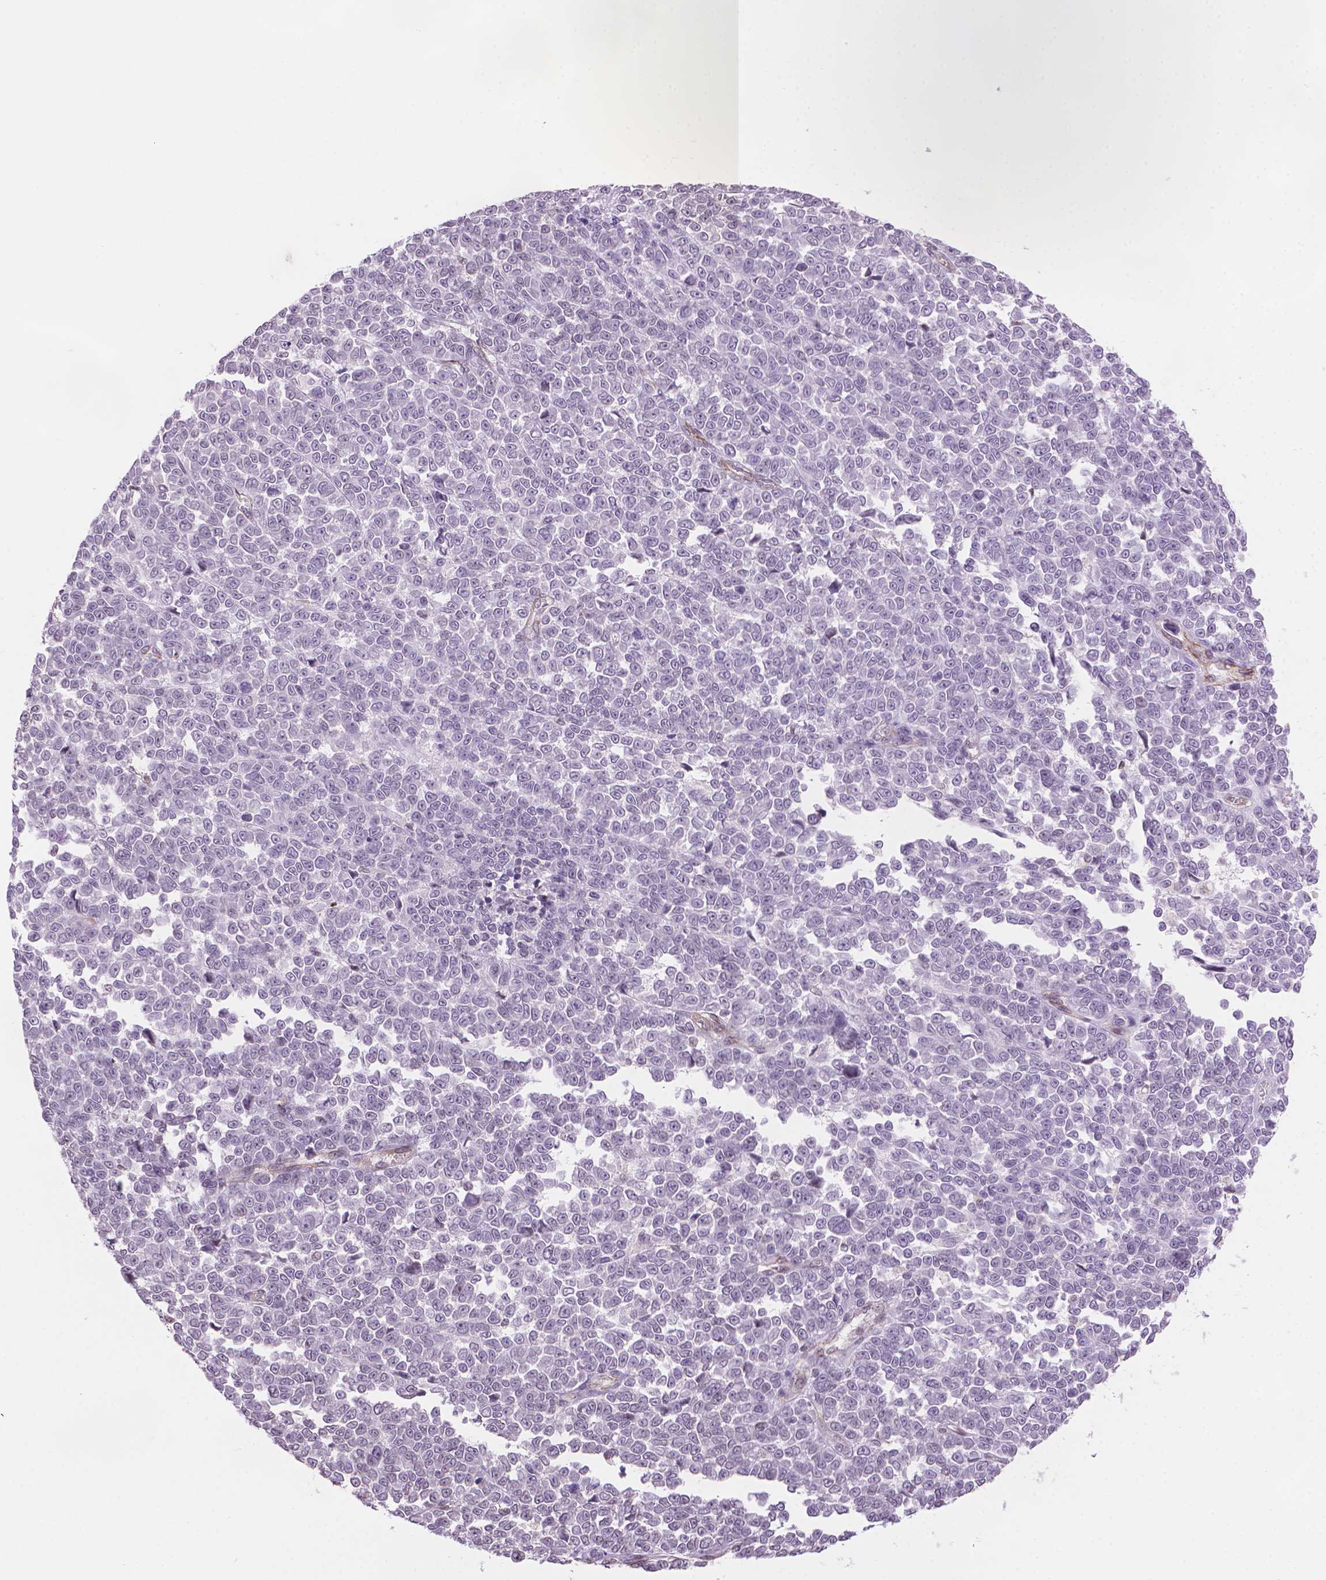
{"staining": {"intensity": "negative", "quantity": "none", "location": "none"}, "tissue": "melanoma", "cell_type": "Tumor cells", "image_type": "cancer", "snomed": [{"axis": "morphology", "description": "Malignant melanoma, NOS"}, {"axis": "topography", "description": "Skin"}], "caption": "Human melanoma stained for a protein using immunohistochemistry (IHC) exhibits no positivity in tumor cells.", "gene": "TMEM184A", "patient": {"sex": "female", "age": 95}}